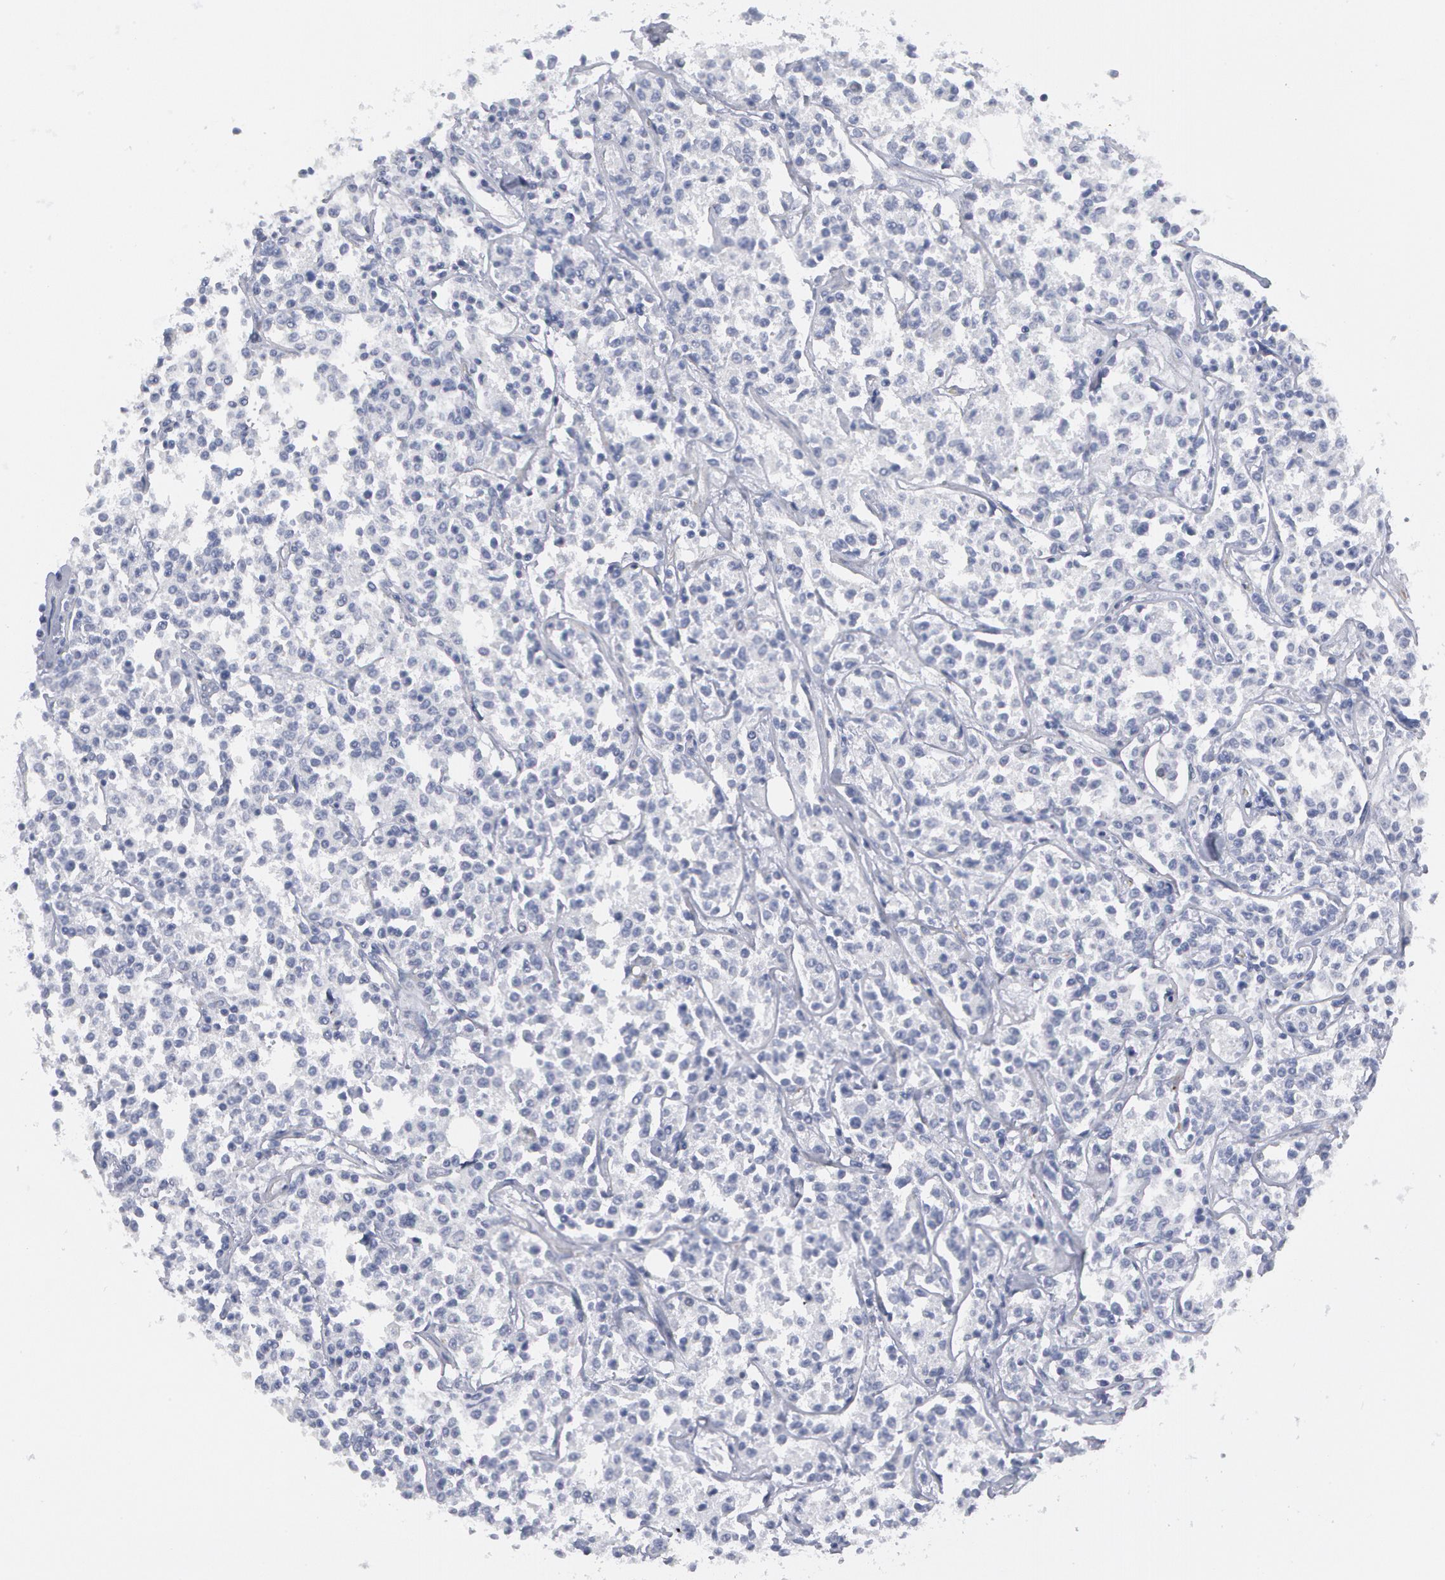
{"staining": {"intensity": "negative", "quantity": "none", "location": "none"}, "tissue": "lymphoma", "cell_type": "Tumor cells", "image_type": "cancer", "snomed": [{"axis": "morphology", "description": "Malignant lymphoma, non-Hodgkin's type, Low grade"}, {"axis": "topography", "description": "Small intestine"}], "caption": "Immunohistochemical staining of lymphoma displays no significant expression in tumor cells.", "gene": "SMC1B", "patient": {"sex": "female", "age": 59}}